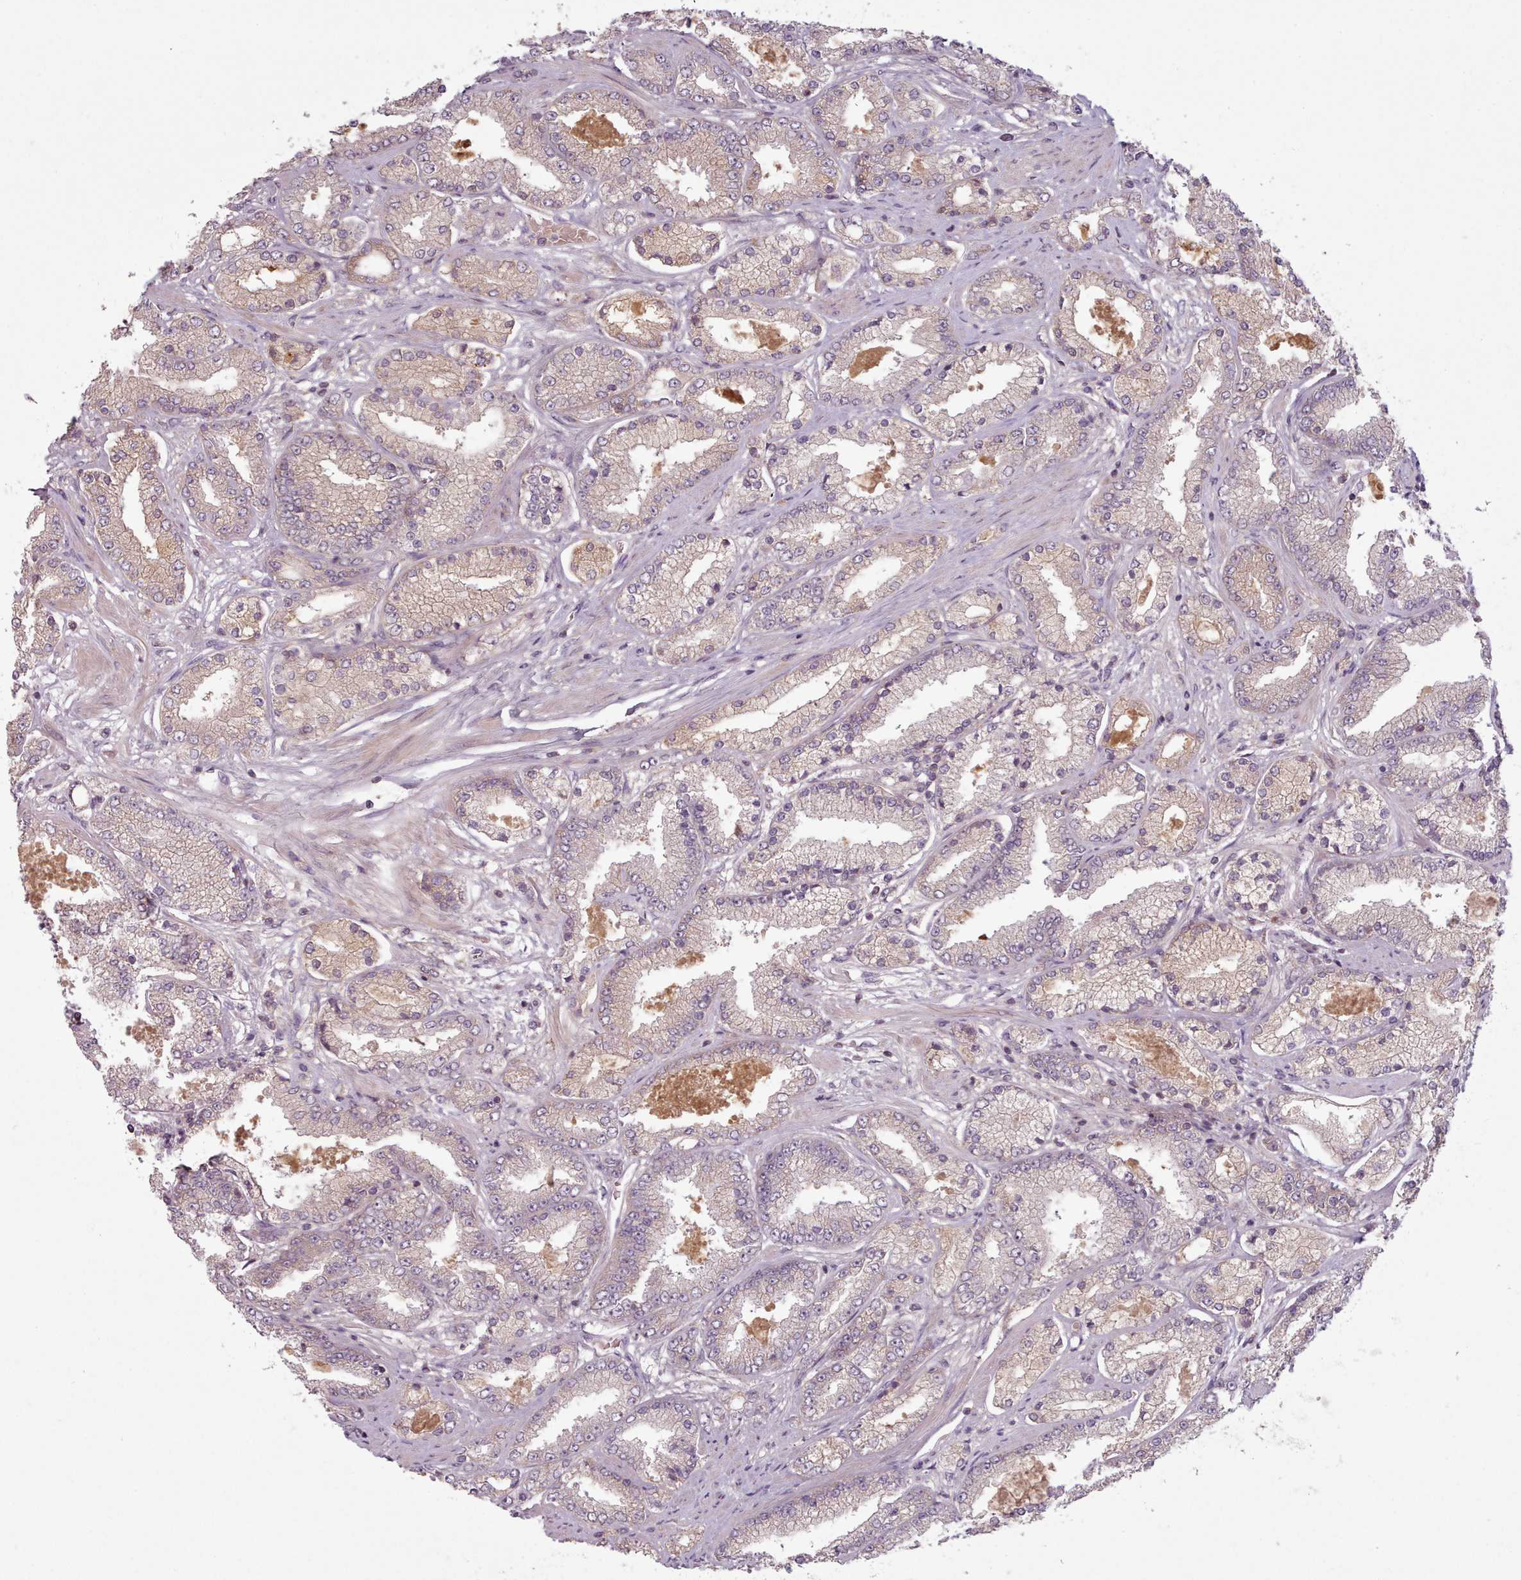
{"staining": {"intensity": "weak", "quantity": "25%-75%", "location": "cytoplasmic/membranous"}, "tissue": "prostate cancer", "cell_type": "Tumor cells", "image_type": "cancer", "snomed": [{"axis": "morphology", "description": "Adenocarcinoma, High grade"}, {"axis": "topography", "description": "Prostate"}], "caption": "Immunohistochemistry of human prostate high-grade adenocarcinoma shows low levels of weak cytoplasmic/membranous staining in about 25%-75% of tumor cells. The staining was performed using DAB (3,3'-diaminobenzidine), with brown indicating positive protein expression. Nuclei are stained blue with hematoxylin.", "gene": "NT5DC2", "patient": {"sex": "male", "age": 69}}